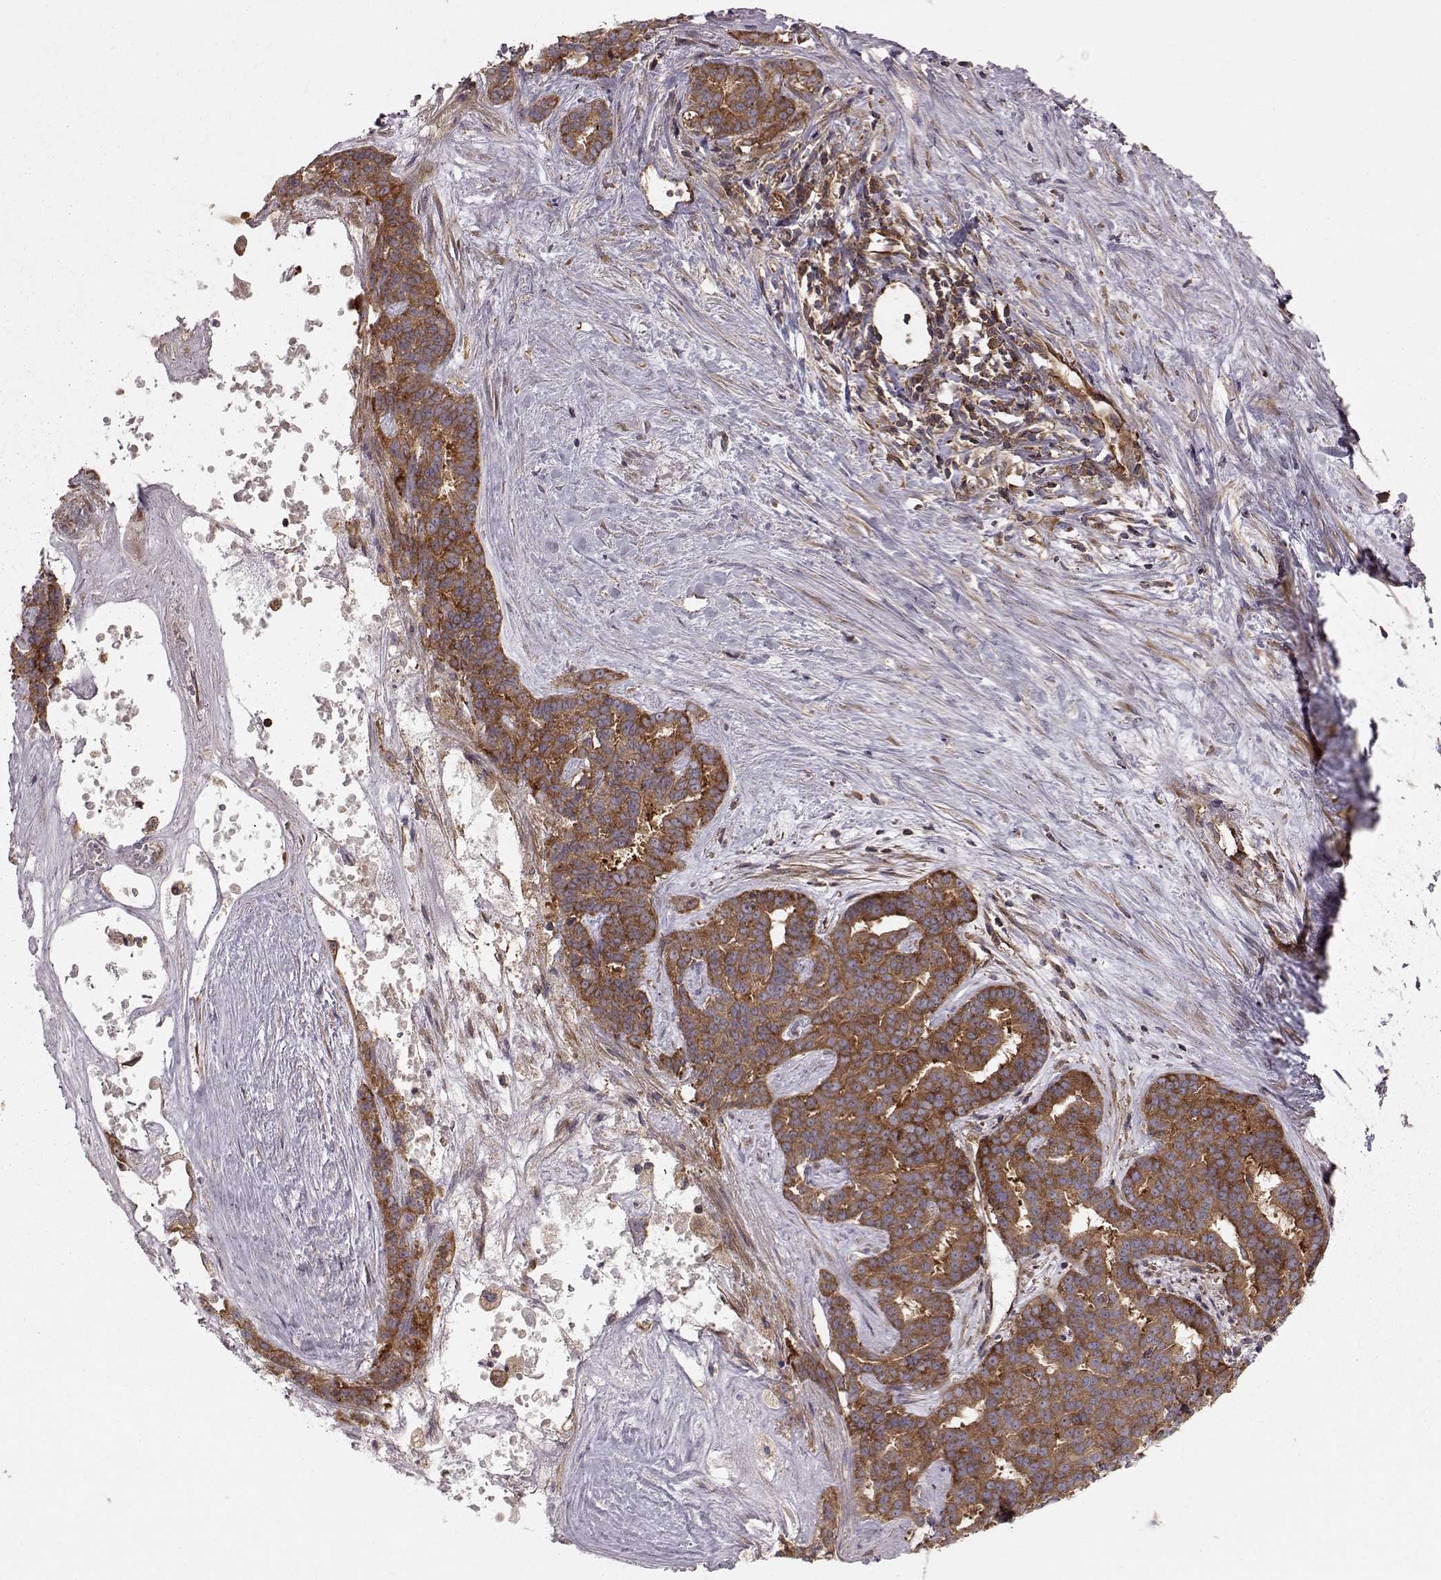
{"staining": {"intensity": "moderate", "quantity": ">75%", "location": "cytoplasmic/membranous"}, "tissue": "liver cancer", "cell_type": "Tumor cells", "image_type": "cancer", "snomed": [{"axis": "morphology", "description": "Cholangiocarcinoma"}, {"axis": "topography", "description": "Liver"}], "caption": "There is medium levels of moderate cytoplasmic/membranous staining in tumor cells of liver cancer, as demonstrated by immunohistochemical staining (brown color).", "gene": "RABGAP1", "patient": {"sex": "female", "age": 47}}